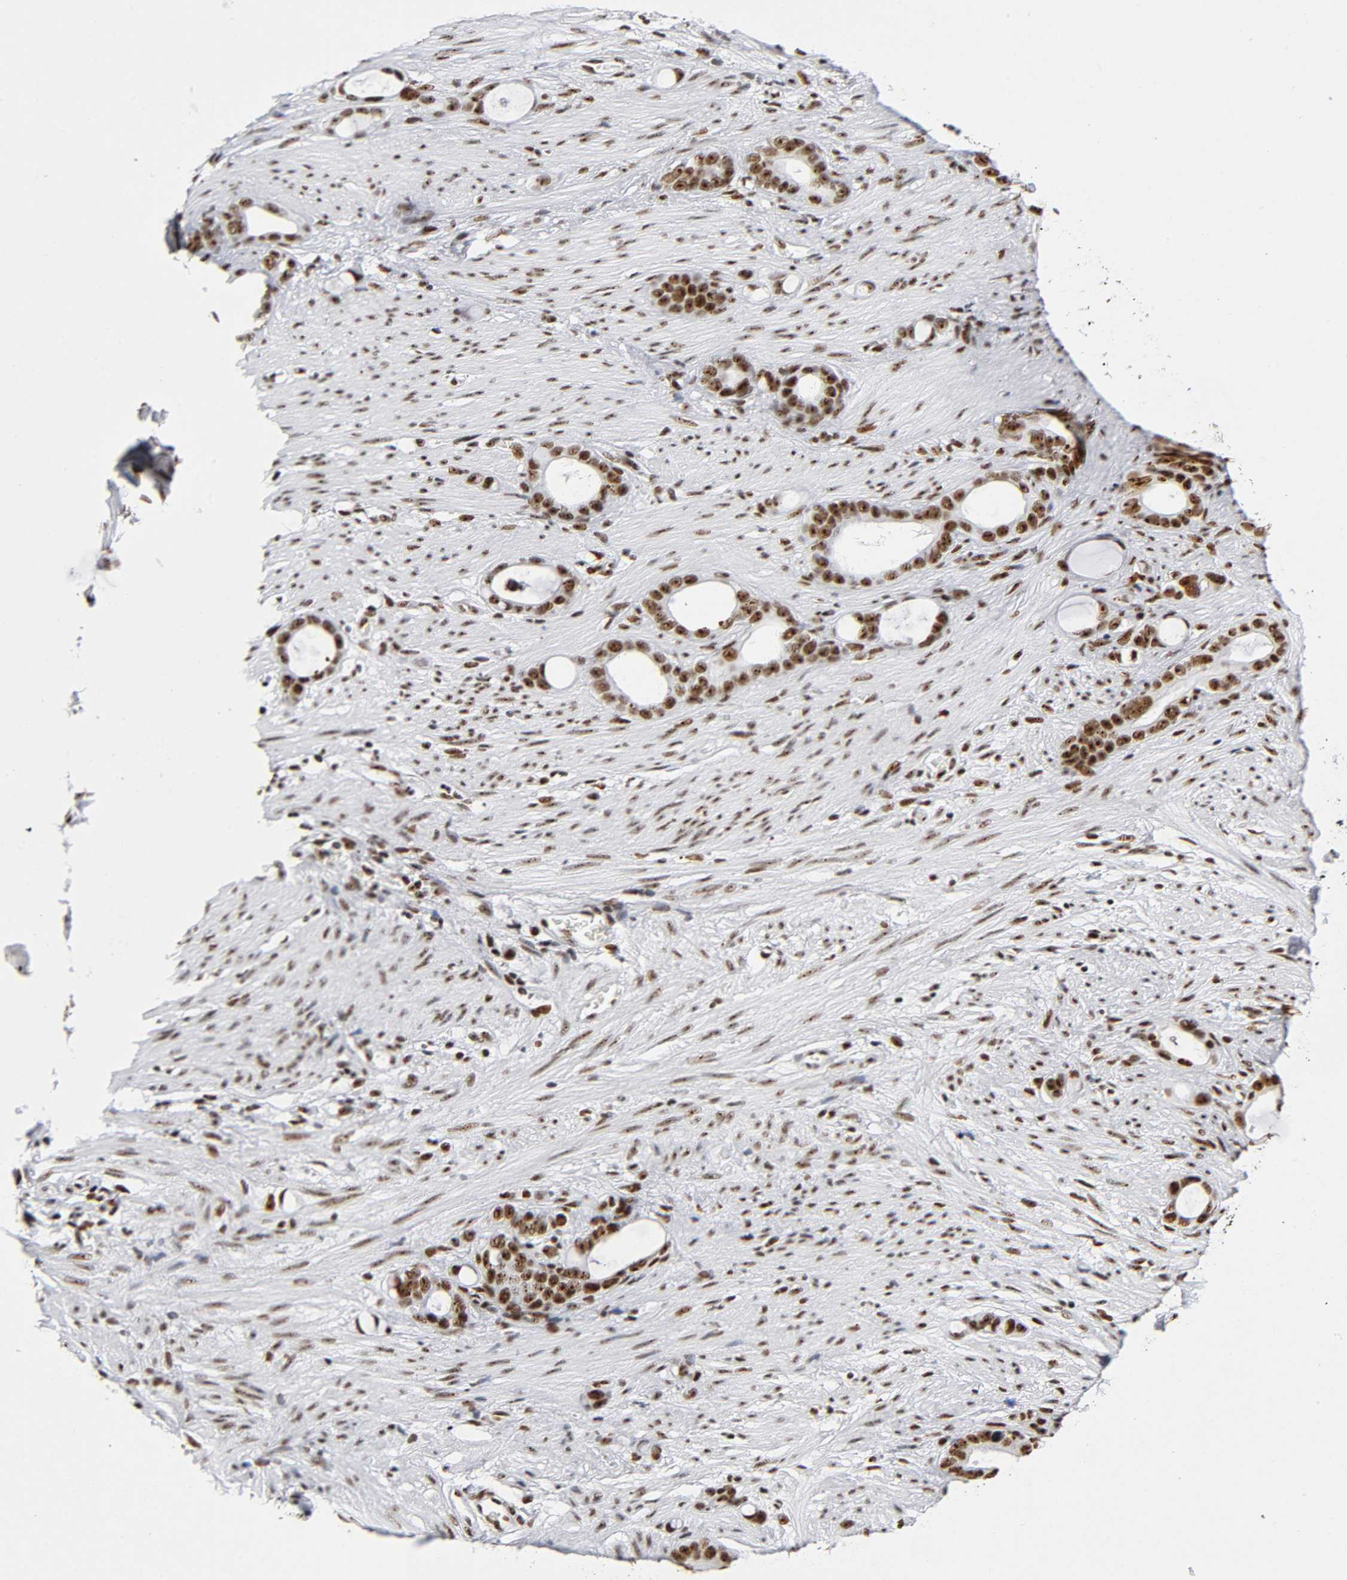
{"staining": {"intensity": "strong", "quantity": ">75%", "location": "nuclear"}, "tissue": "stomach cancer", "cell_type": "Tumor cells", "image_type": "cancer", "snomed": [{"axis": "morphology", "description": "Adenocarcinoma, NOS"}, {"axis": "topography", "description": "Stomach"}], "caption": "IHC (DAB) staining of human stomach adenocarcinoma demonstrates strong nuclear protein staining in approximately >75% of tumor cells.", "gene": "UBTF", "patient": {"sex": "female", "age": 75}}